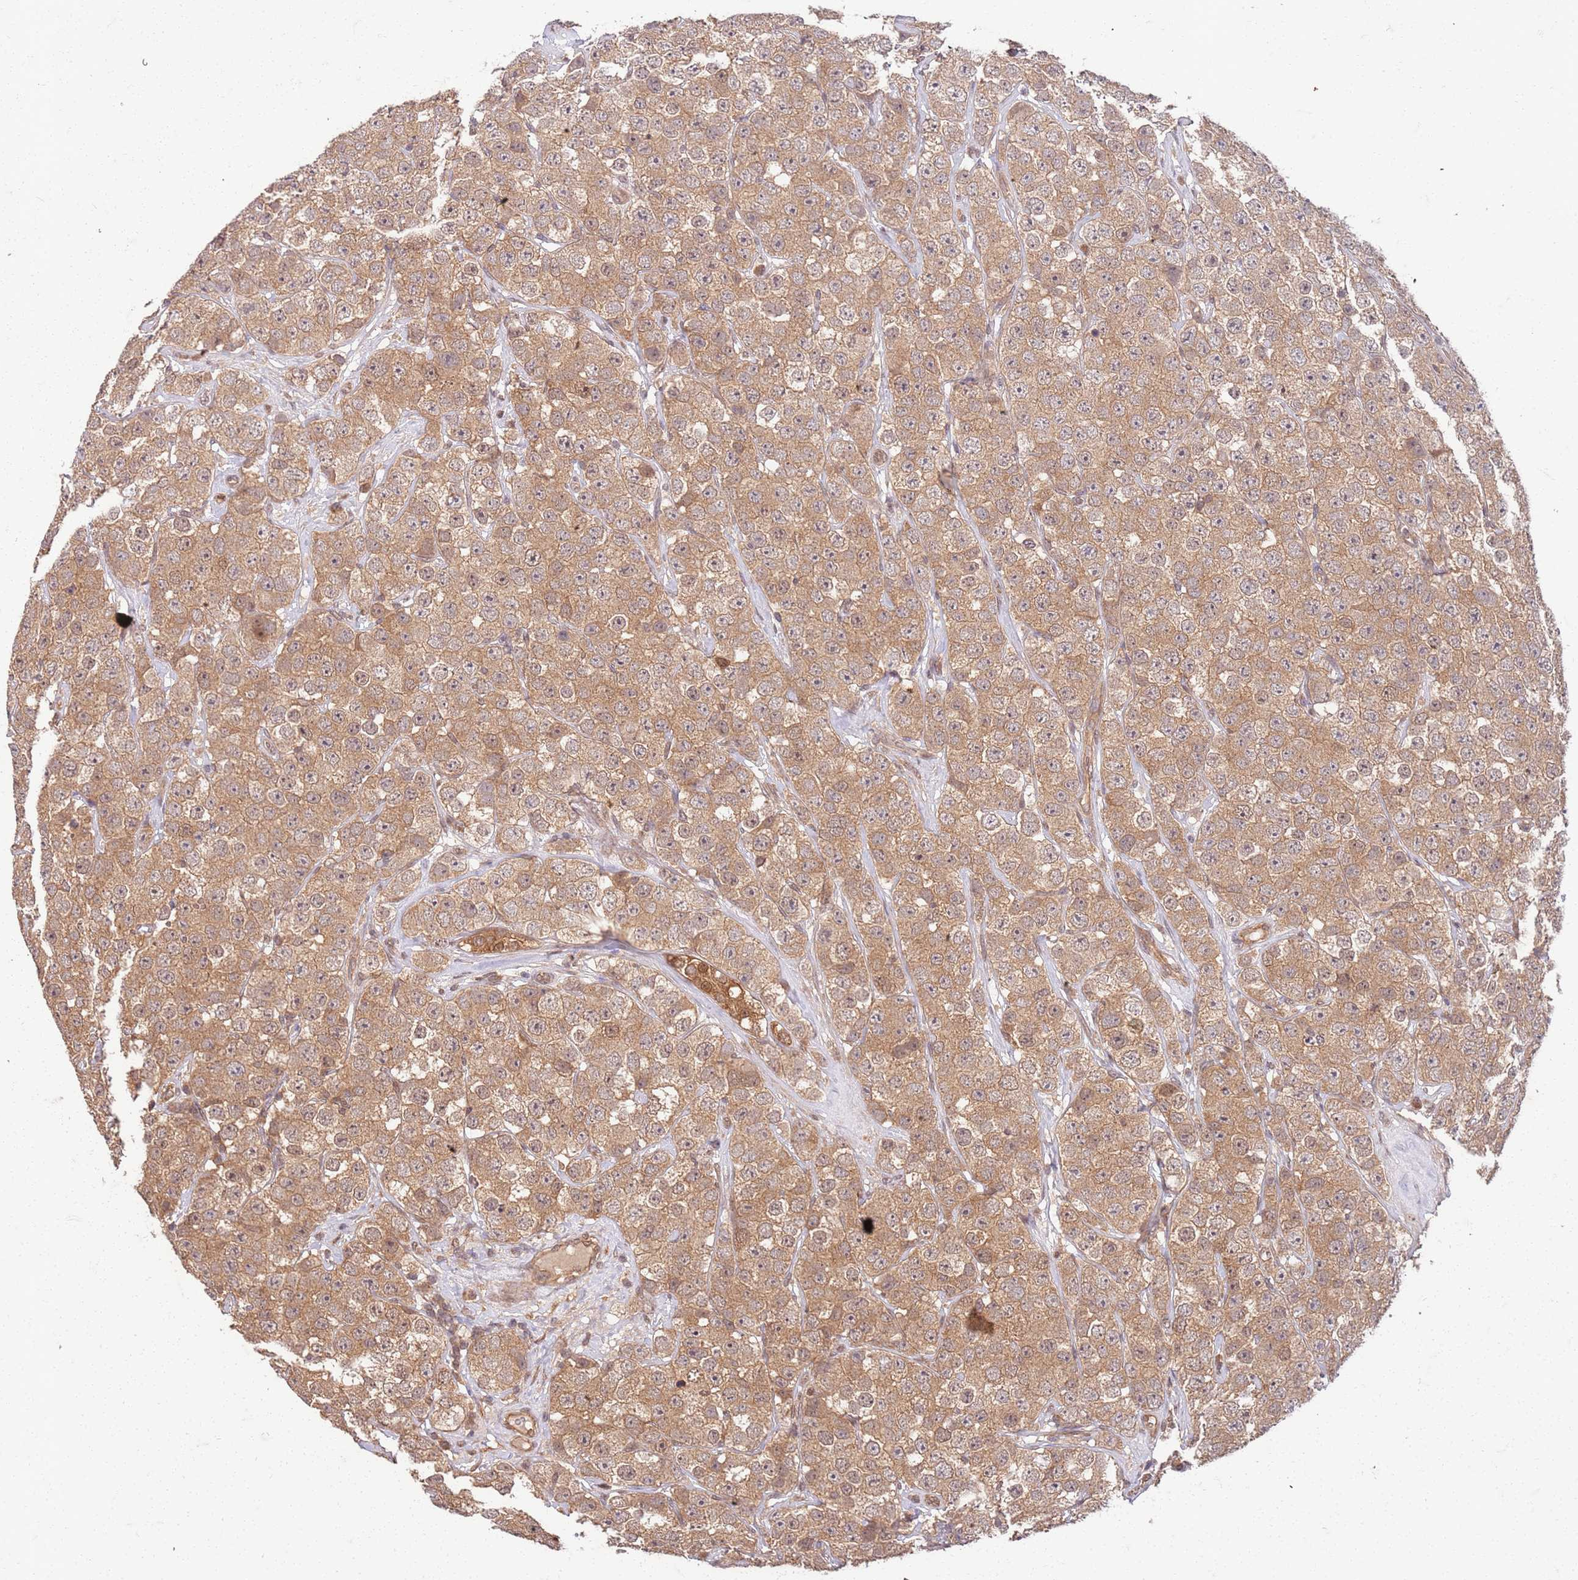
{"staining": {"intensity": "moderate", "quantity": ">75%", "location": "cytoplasmic/membranous"}, "tissue": "testis cancer", "cell_type": "Tumor cells", "image_type": "cancer", "snomed": [{"axis": "morphology", "description": "Seminoma, NOS"}, {"axis": "topography", "description": "Testis"}], "caption": "There is medium levels of moderate cytoplasmic/membranous expression in tumor cells of testis seminoma, as demonstrated by immunohistochemical staining (brown color).", "gene": "UBE3A", "patient": {"sex": "male", "age": 28}}